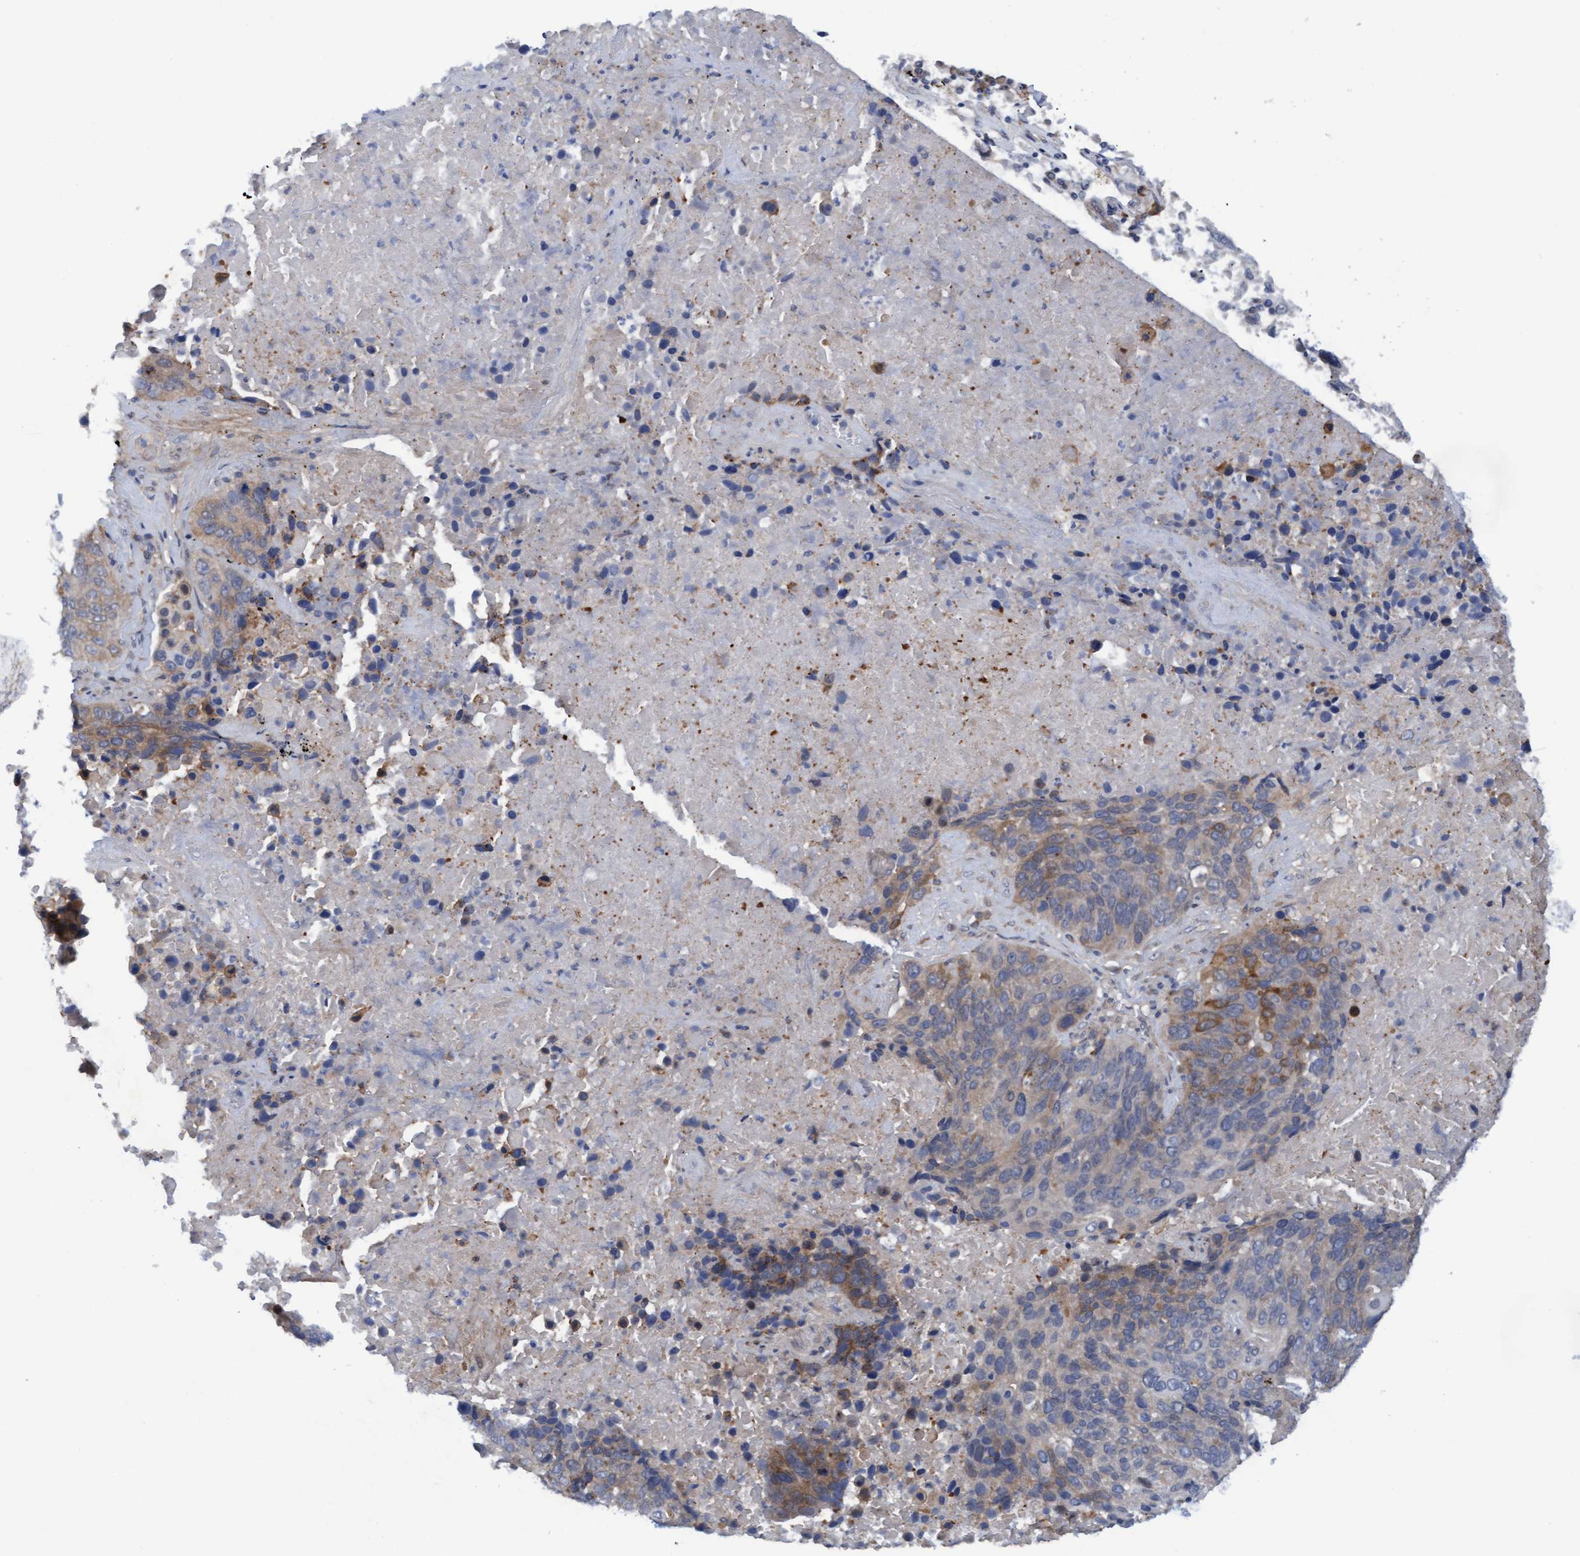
{"staining": {"intensity": "moderate", "quantity": "<25%", "location": "cytoplasmic/membranous"}, "tissue": "lung cancer", "cell_type": "Tumor cells", "image_type": "cancer", "snomed": [{"axis": "morphology", "description": "Squamous cell carcinoma, NOS"}, {"axis": "topography", "description": "Lung"}], "caption": "IHC staining of lung cancer, which reveals low levels of moderate cytoplasmic/membranous positivity in approximately <25% of tumor cells indicating moderate cytoplasmic/membranous protein expression. The staining was performed using DAB (brown) for protein detection and nuclei were counterstained in hematoxylin (blue).", "gene": "PLCD1", "patient": {"sex": "male", "age": 65}}